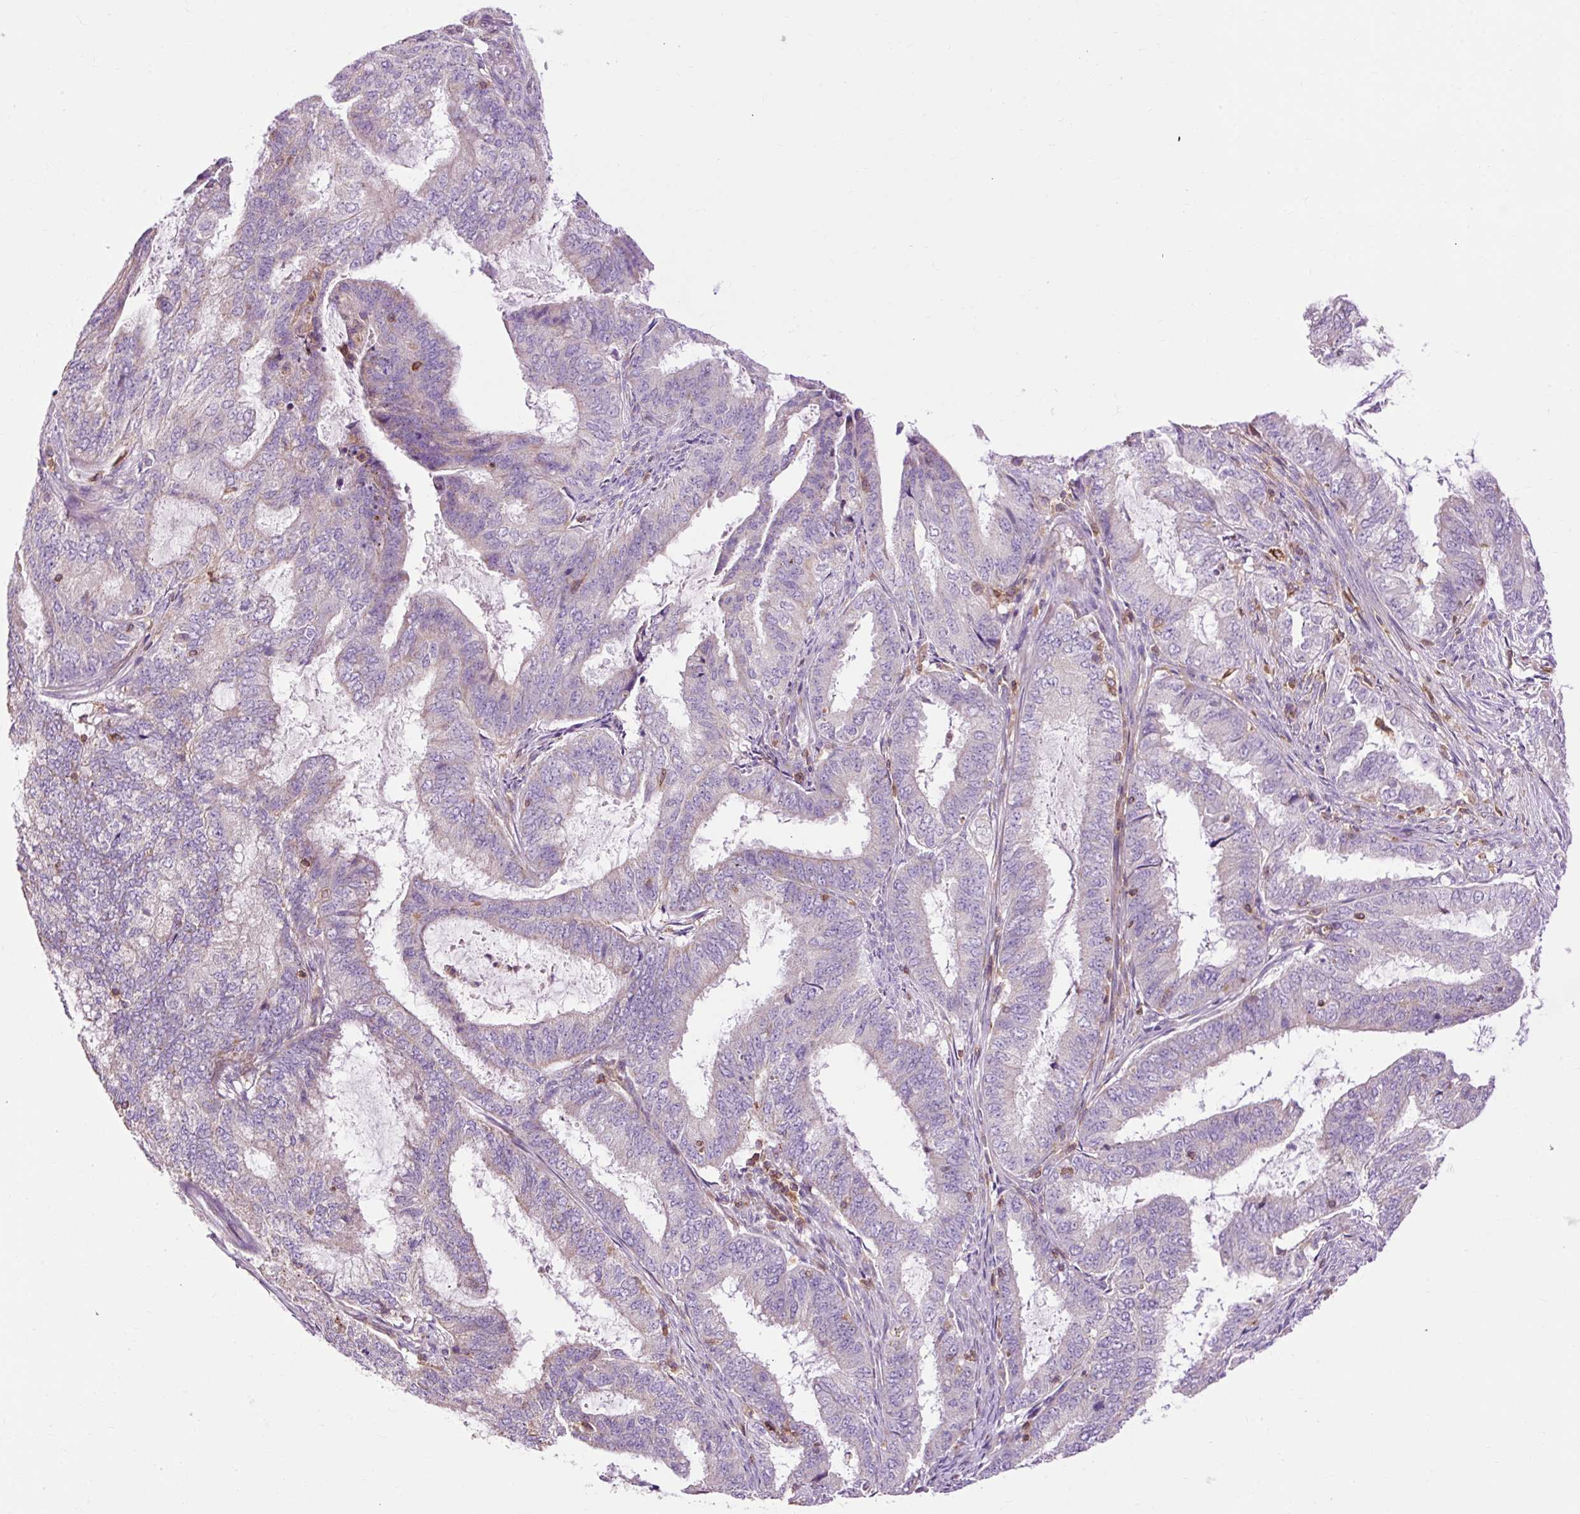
{"staining": {"intensity": "negative", "quantity": "none", "location": "none"}, "tissue": "endometrial cancer", "cell_type": "Tumor cells", "image_type": "cancer", "snomed": [{"axis": "morphology", "description": "Adenocarcinoma, NOS"}, {"axis": "topography", "description": "Endometrium"}], "caption": "Tumor cells are negative for protein expression in human endometrial adenocarcinoma.", "gene": "CD83", "patient": {"sex": "female", "age": 51}}